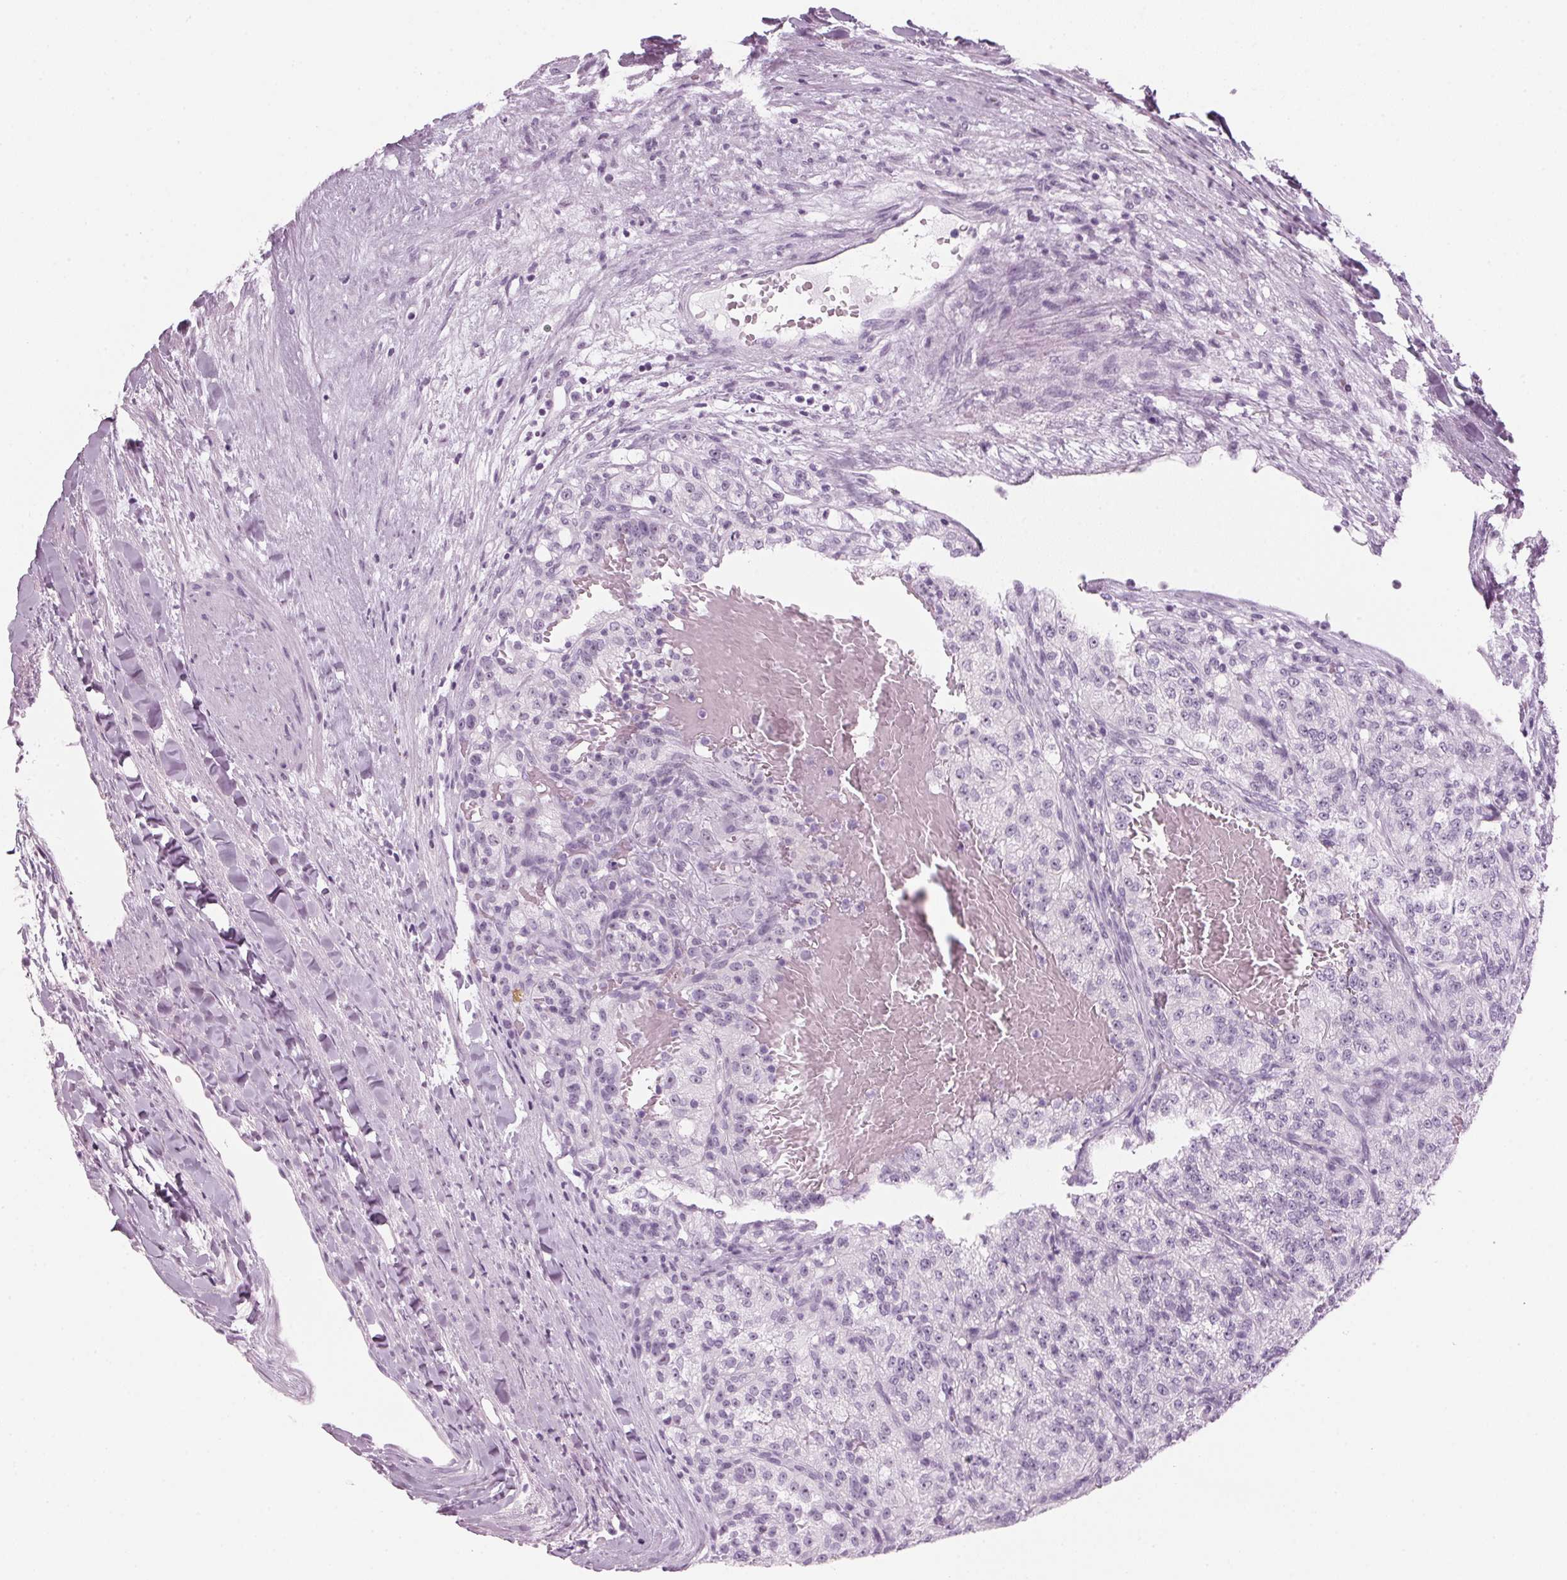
{"staining": {"intensity": "negative", "quantity": "none", "location": "none"}, "tissue": "renal cancer", "cell_type": "Tumor cells", "image_type": "cancer", "snomed": [{"axis": "morphology", "description": "Adenocarcinoma, NOS"}, {"axis": "topography", "description": "Kidney"}], "caption": "The photomicrograph demonstrates no significant expression in tumor cells of renal adenocarcinoma.", "gene": "DNTTIP2", "patient": {"sex": "female", "age": 63}}